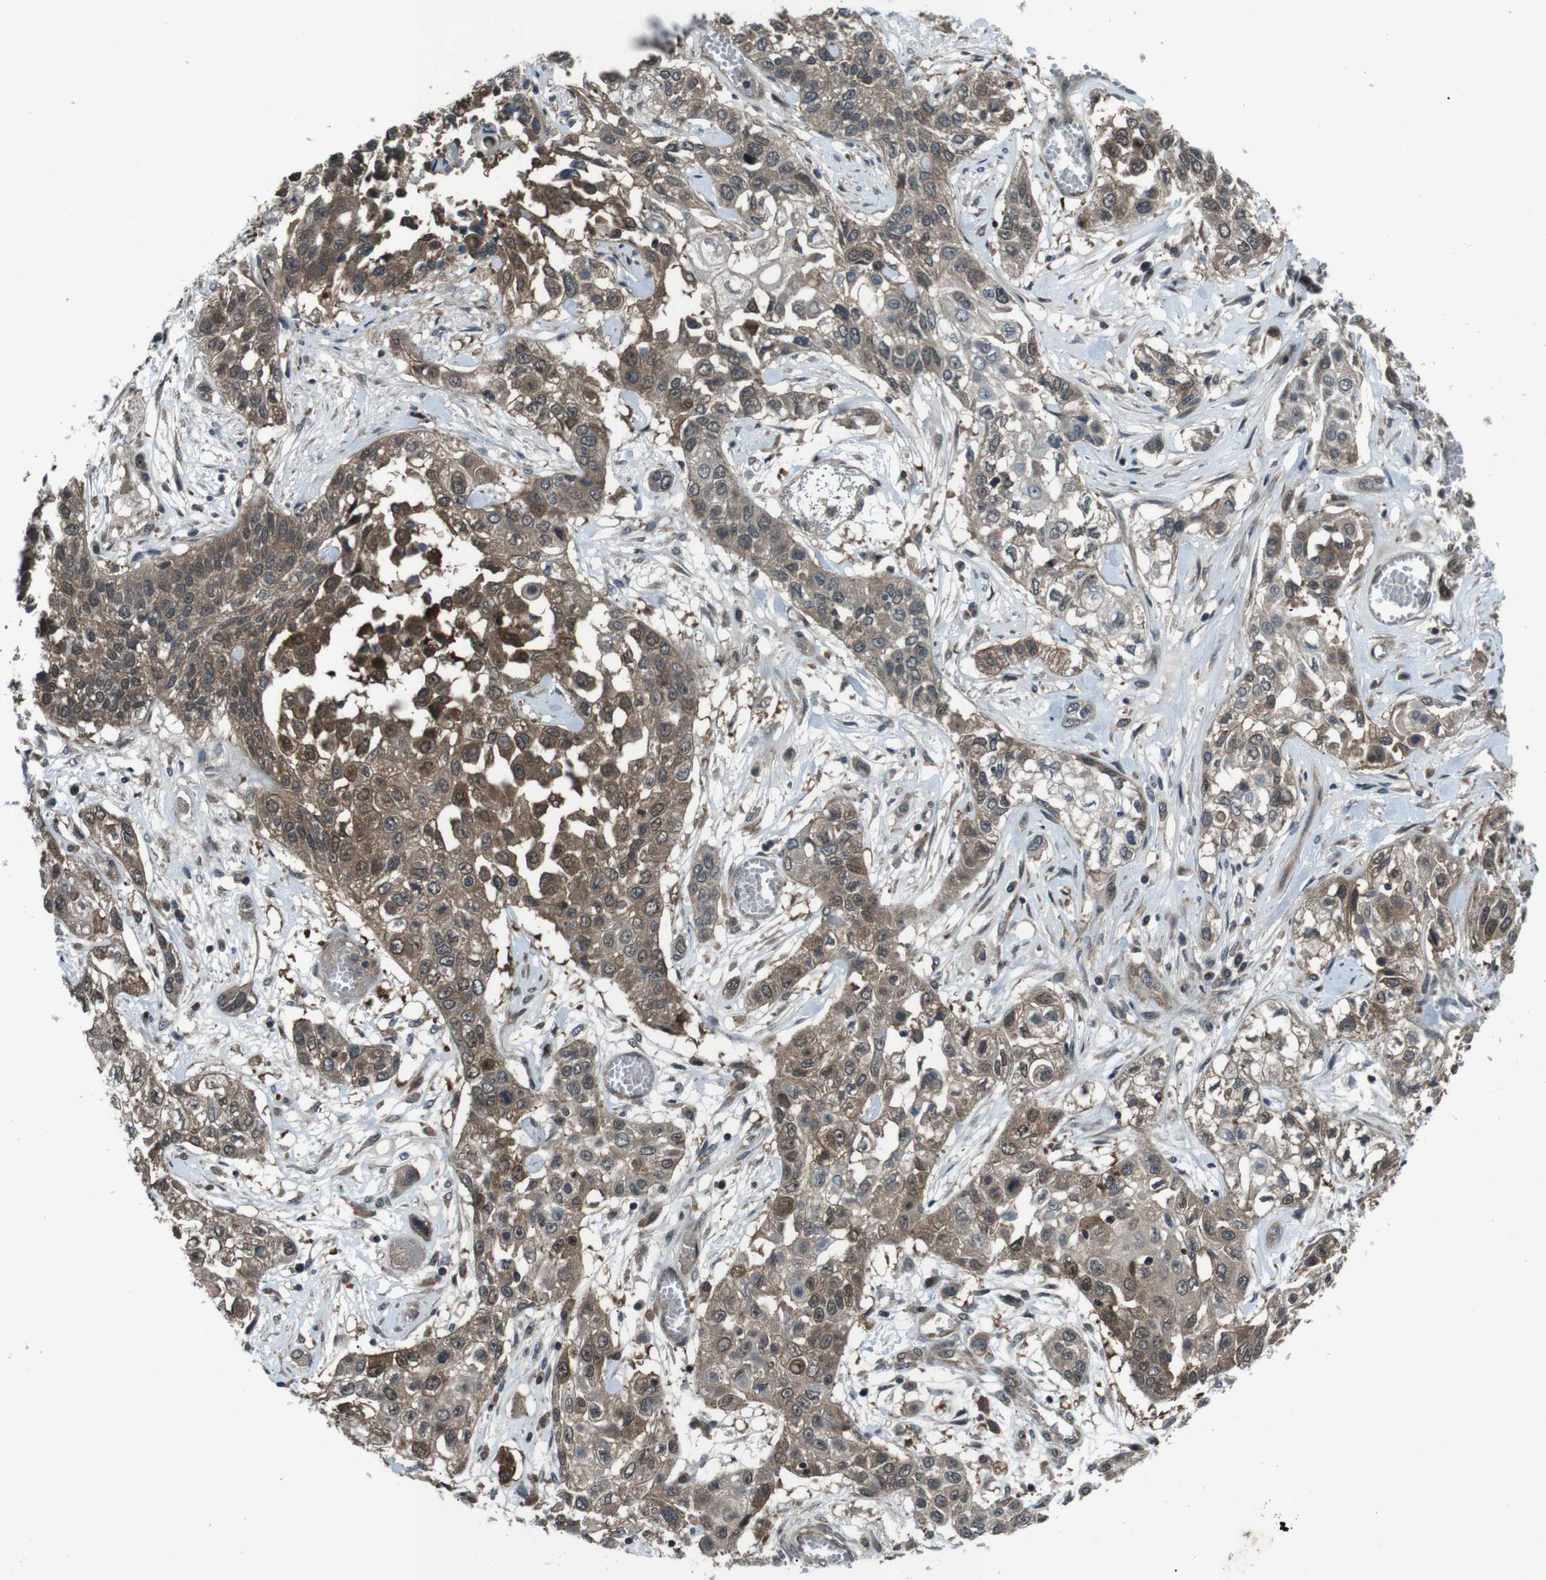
{"staining": {"intensity": "moderate", "quantity": ">75%", "location": "cytoplasmic/membranous"}, "tissue": "lung cancer", "cell_type": "Tumor cells", "image_type": "cancer", "snomed": [{"axis": "morphology", "description": "Squamous cell carcinoma, NOS"}, {"axis": "topography", "description": "Lung"}], "caption": "Protein staining reveals moderate cytoplasmic/membranous expression in approximately >75% of tumor cells in lung cancer (squamous cell carcinoma). The staining was performed using DAB (3,3'-diaminobenzidine), with brown indicating positive protein expression. Nuclei are stained blue with hematoxylin.", "gene": "SLC27A4", "patient": {"sex": "male", "age": 71}}